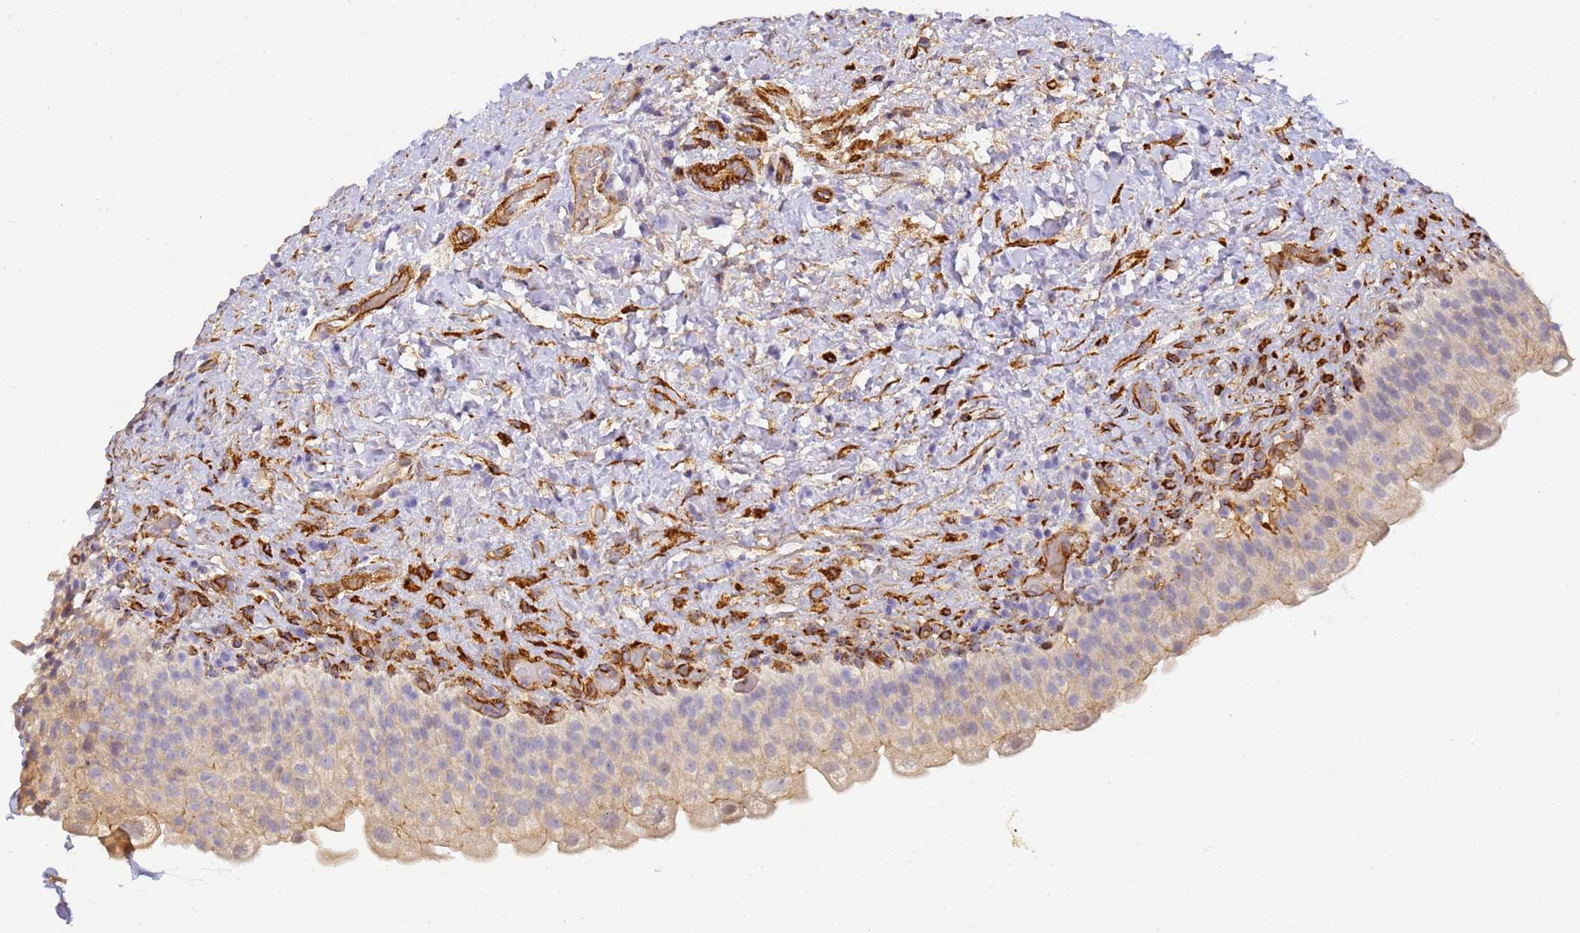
{"staining": {"intensity": "weak", "quantity": "25%-75%", "location": "cytoplasmic/membranous"}, "tissue": "urinary bladder", "cell_type": "Urothelial cells", "image_type": "normal", "snomed": [{"axis": "morphology", "description": "Normal tissue, NOS"}, {"axis": "topography", "description": "Urinary bladder"}], "caption": "Weak cytoplasmic/membranous protein staining is identified in about 25%-75% of urothelial cells in urinary bladder. The staining was performed using DAB (3,3'-diaminobenzidine), with brown indicating positive protein expression. Nuclei are stained blue with hematoxylin.", "gene": "CFHR1", "patient": {"sex": "female", "age": 27}}